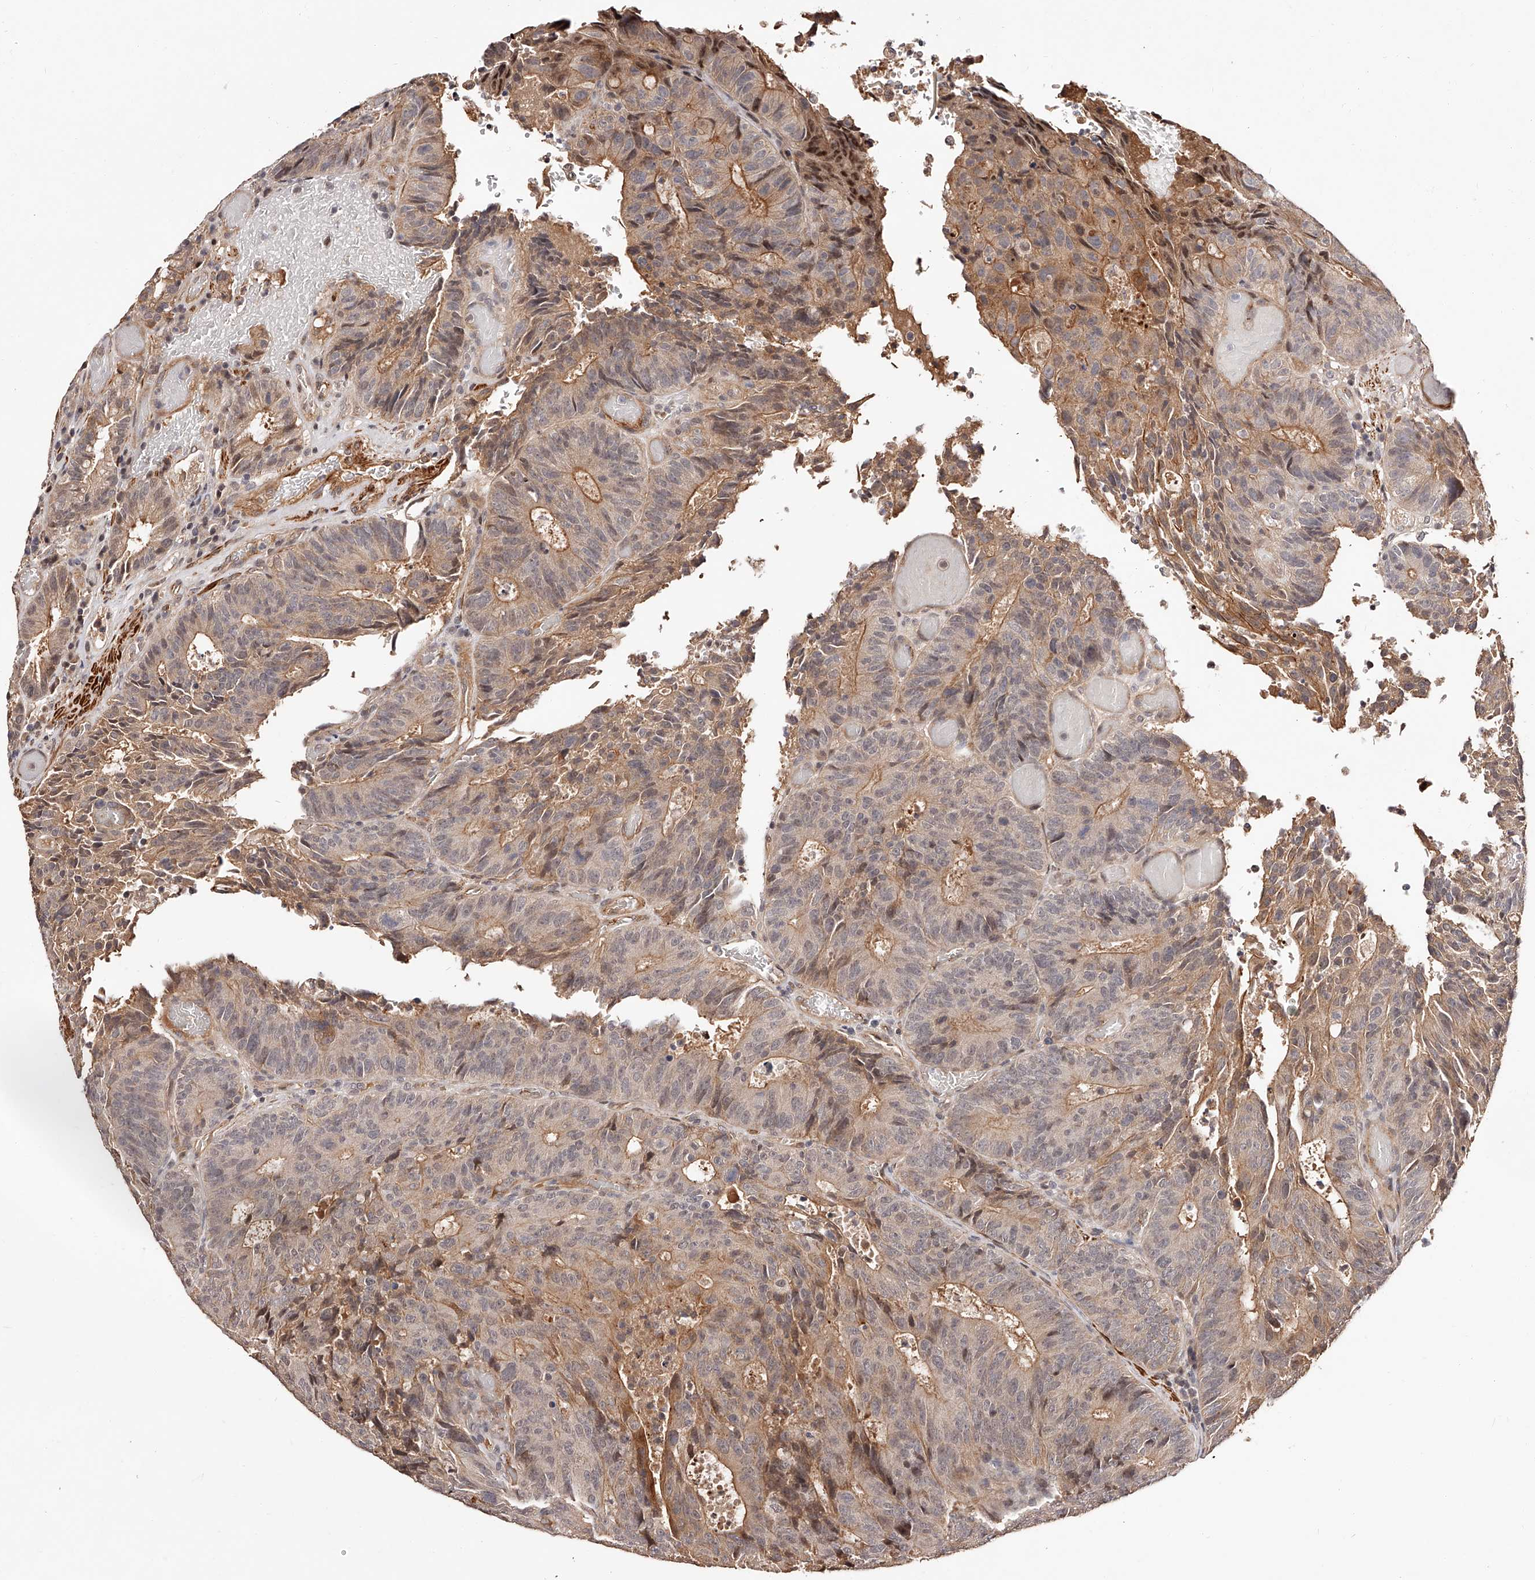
{"staining": {"intensity": "moderate", "quantity": "<25%", "location": "cytoplasmic/membranous"}, "tissue": "colorectal cancer", "cell_type": "Tumor cells", "image_type": "cancer", "snomed": [{"axis": "morphology", "description": "Adenocarcinoma, NOS"}, {"axis": "topography", "description": "Colon"}], "caption": "Immunohistochemical staining of human adenocarcinoma (colorectal) shows low levels of moderate cytoplasmic/membranous positivity in about <25% of tumor cells. The staining was performed using DAB (3,3'-diaminobenzidine) to visualize the protein expression in brown, while the nuclei were stained in blue with hematoxylin (Magnification: 20x).", "gene": "CUL7", "patient": {"sex": "male", "age": 87}}